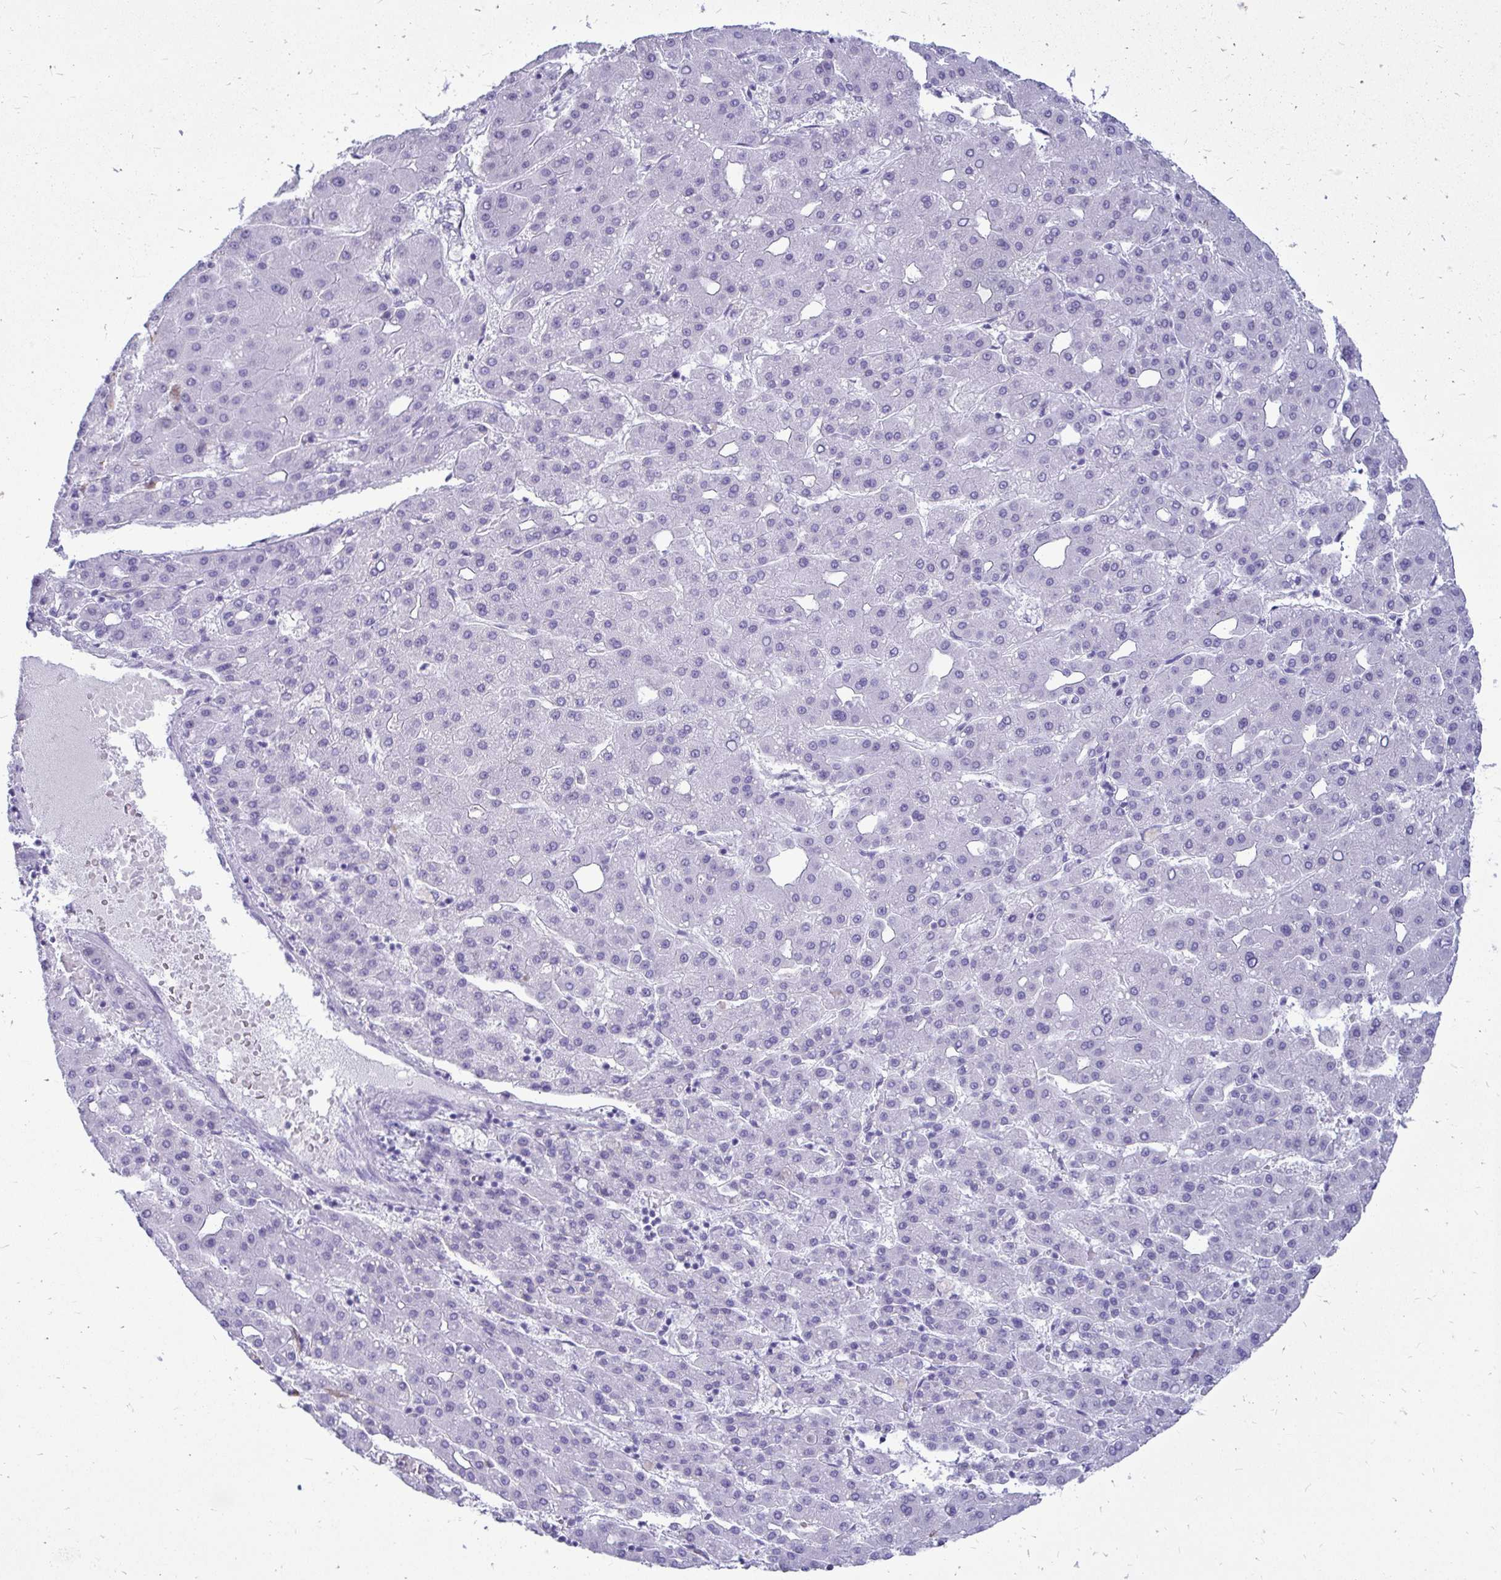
{"staining": {"intensity": "negative", "quantity": "none", "location": "none"}, "tissue": "liver cancer", "cell_type": "Tumor cells", "image_type": "cancer", "snomed": [{"axis": "morphology", "description": "Carcinoma, Hepatocellular, NOS"}, {"axis": "topography", "description": "Liver"}], "caption": "Liver hepatocellular carcinoma stained for a protein using immunohistochemistry (IHC) reveals no positivity tumor cells.", "gene": "OR10R2", "patient": {"sex": "male", "age": 65}}